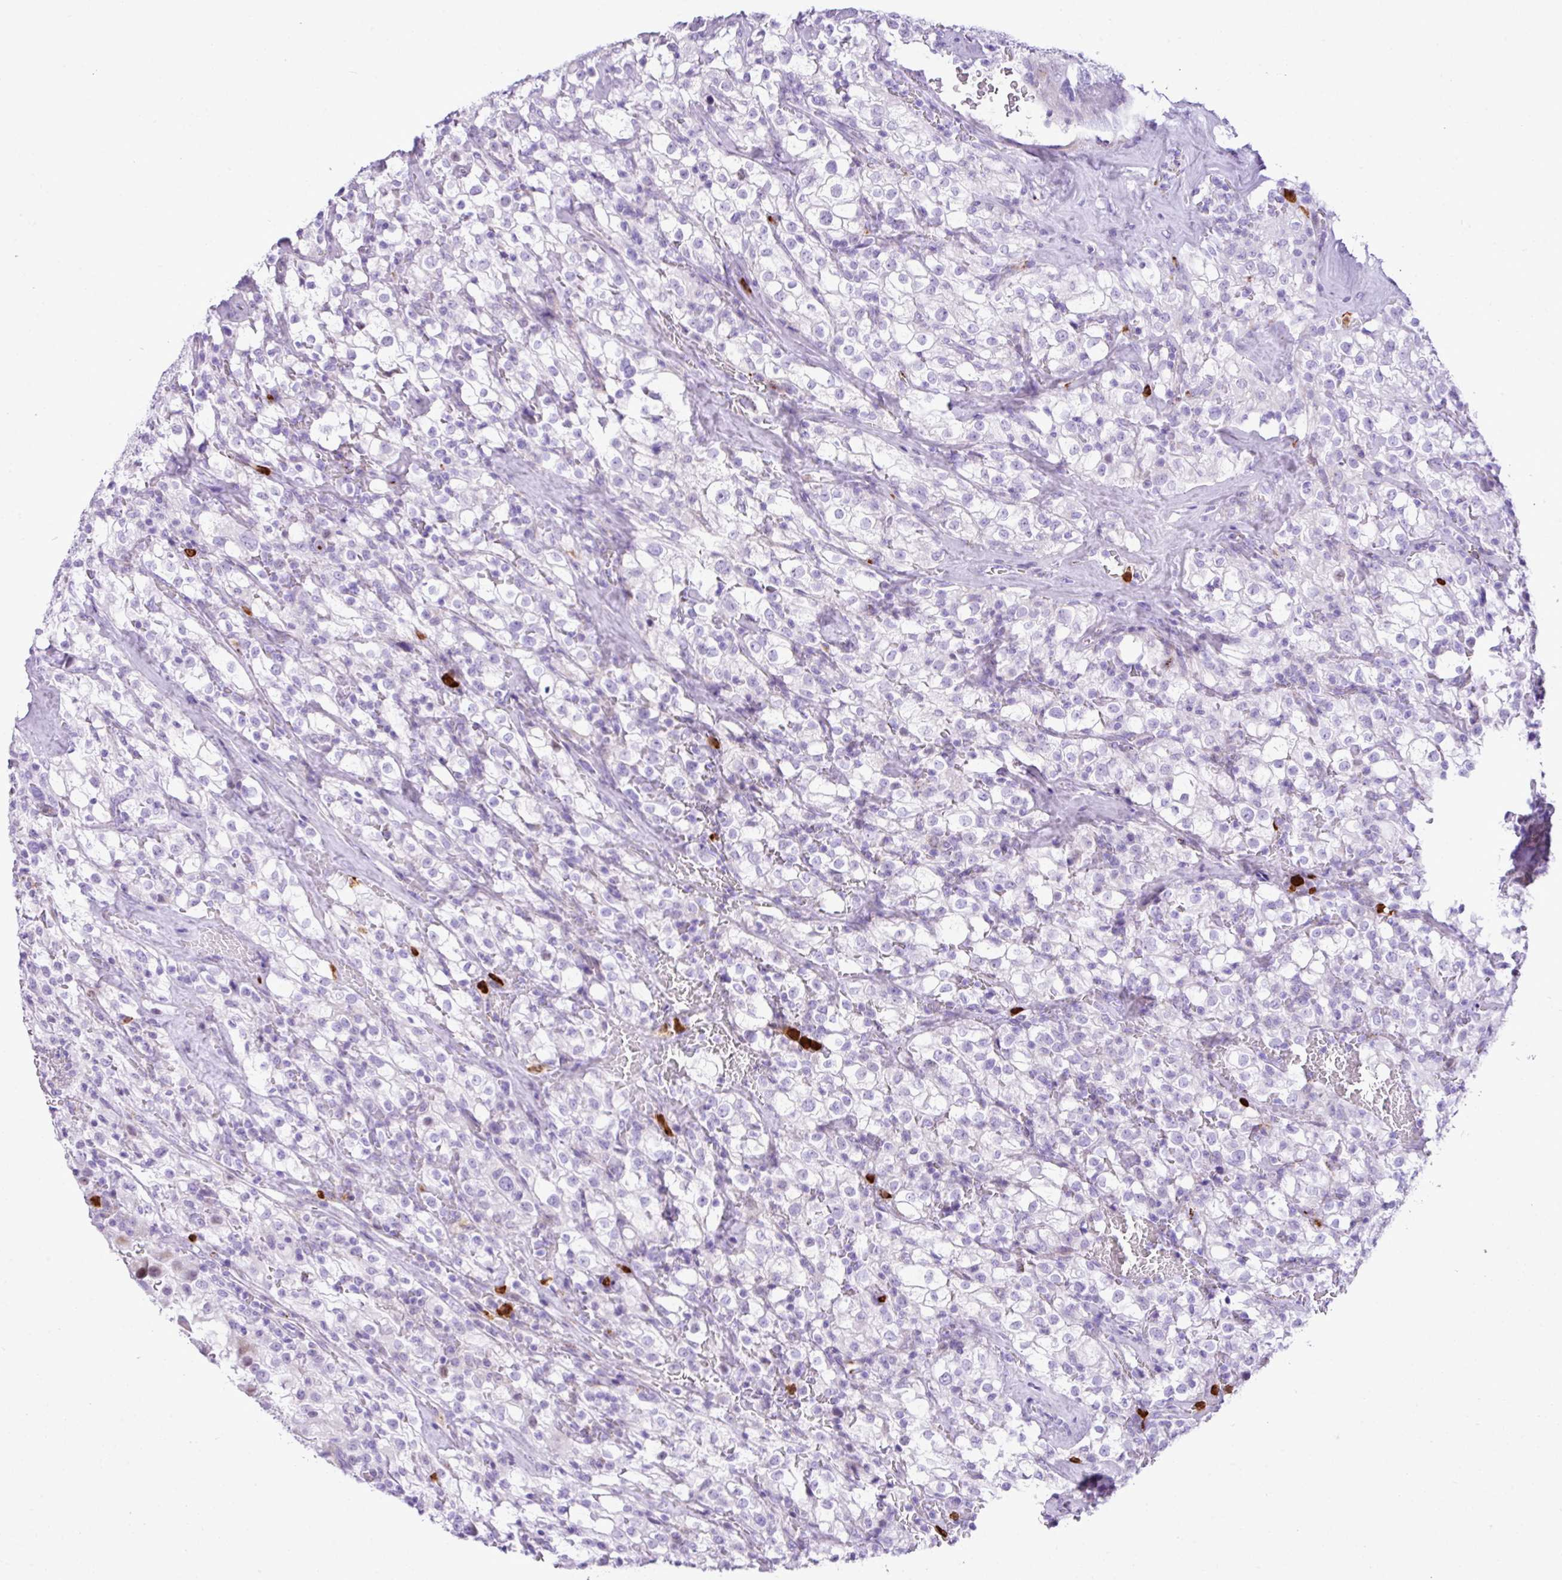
{"staining": {"intensity": "negative", "quantity": "none", "location": "none"}, "tissue": "renal cancer", "cell_type": "Tumor cells", "image_type": "cancer", "snomed": [{"axis": "morphology", "description": "Adenocarcinoma, NOS"}, {"axis": "topography", "description": "Kidney"}], "caption": "There is no significant staining in tumor cells of renal adenocarcinoma.", "gene": "RCAN2", "patient": {"sex": "female", "age": 74}}